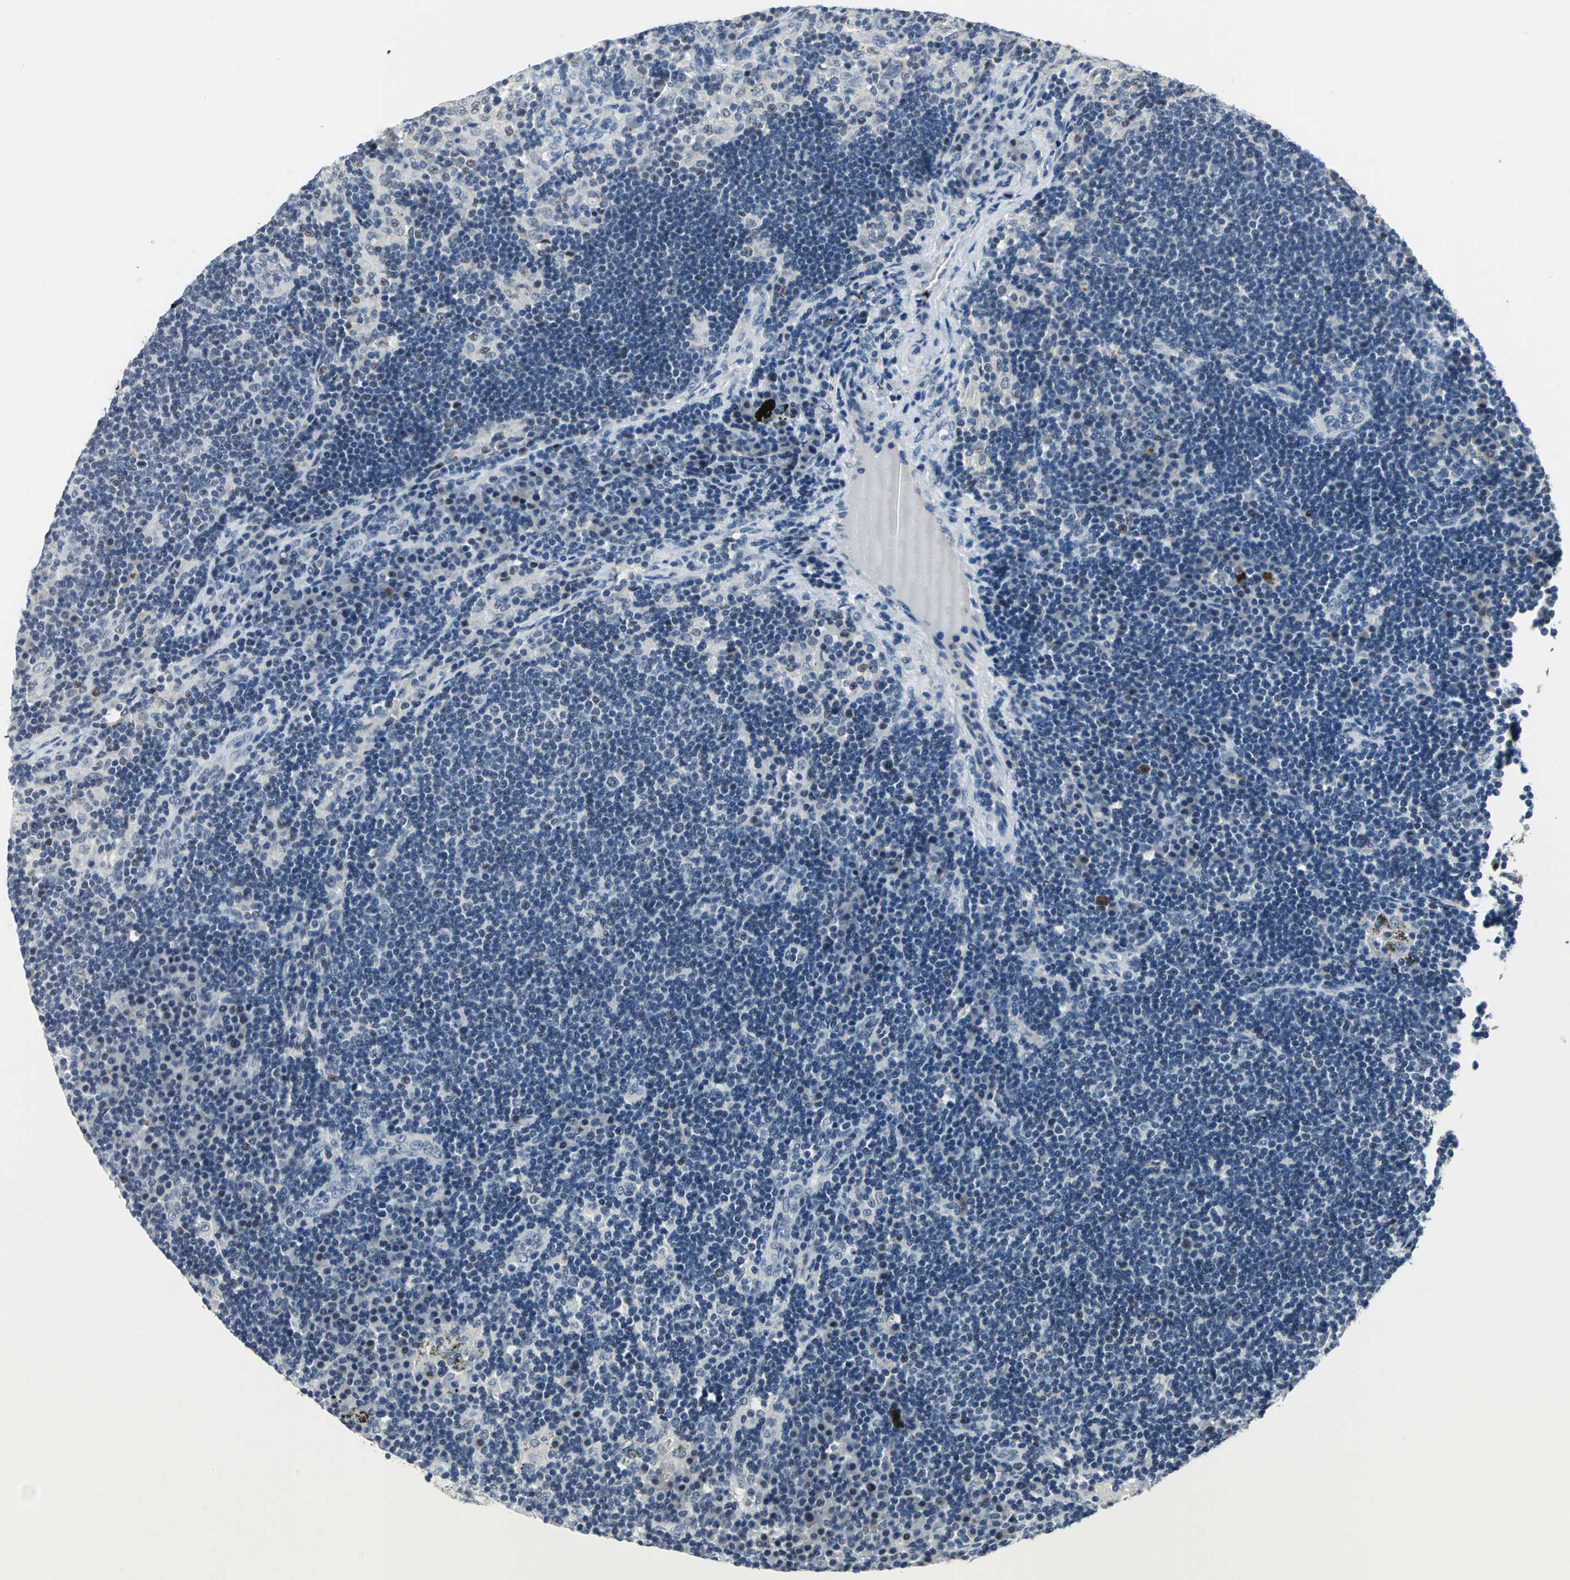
{"staining": {"intensity": "weak", "quantity": ">75%", "location": "nuclear"}, "tissue": "lymph node", "cell_type": "Germinal center cells", "image_type": "normal", "snomed": [{"axis": "morphology", "description": "Normal tissue, NOS"}, {"axis": "morphology", "description": "Squamous cell carcinoma, metastatic, NOS"}, {"axis": "topography", "description": "Lymph node"}], "caption": "This image demonstrates benign lymph node stained with immunohistochemistry (IHC) to label a protein in brown. The nuclear of germinal center cells show weak positivity for the protein. Nuclei are counter-stained blue.", "gene": "RAD17", "patient": {"sex": "female", "age": 53}}